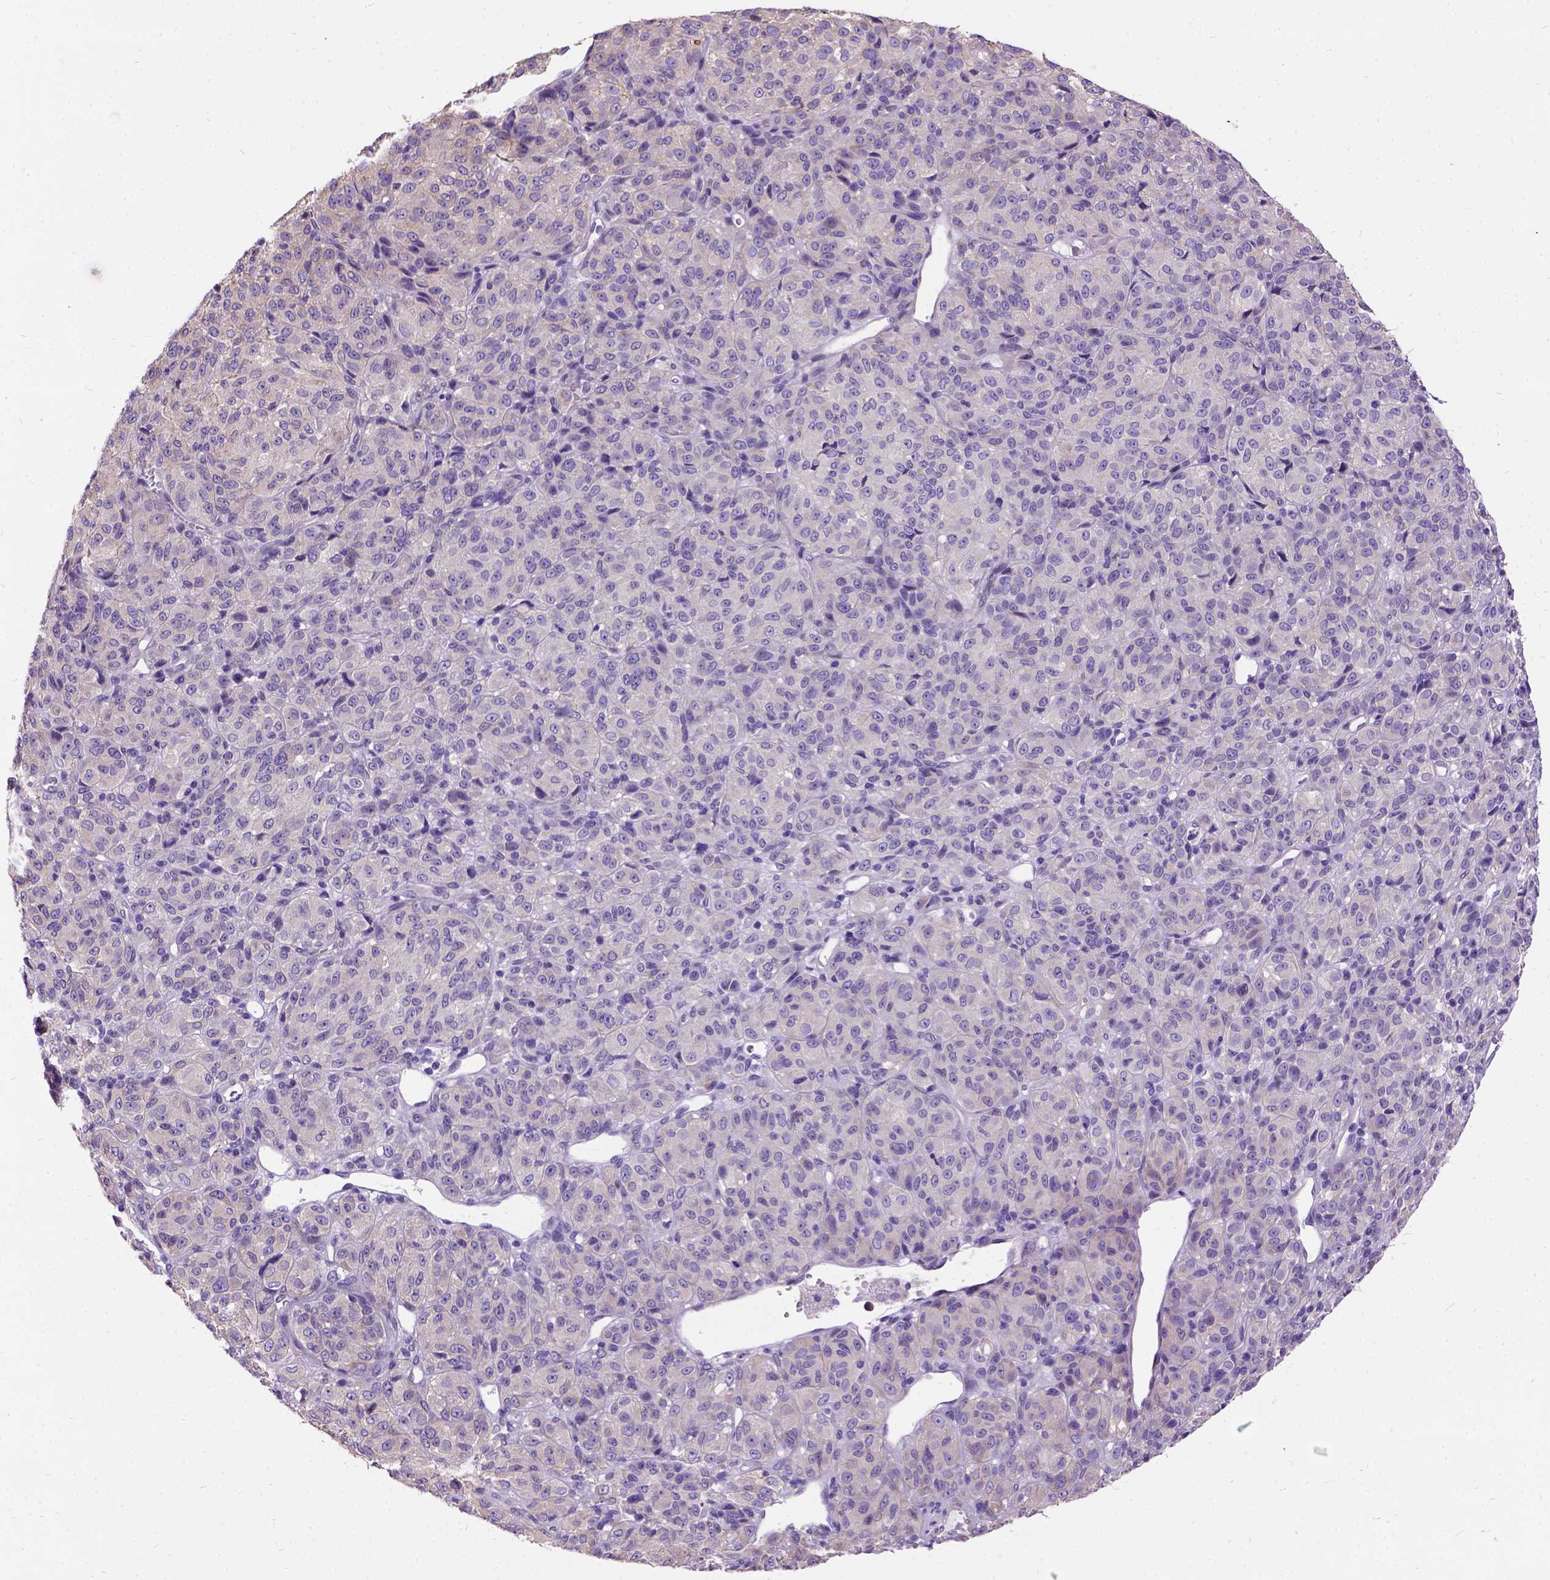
{"staining": {"intensity": "weak", "quantity": "<25%", "location": "cytoplasmic/membranous"}, "tissue": "melanoma", "cell_type": "Tumor cells", "image_type": "cancer", "snomed": [{"axis": "morphology", "description": "Malignant melanoma, Metastatic site"}, {"axis": "topography", "description": "Brain"}], "caption": "An immunohistochemistry photomicrograph of malignant melanoma (metastatic site) is shown. There is no staining in tumor cells of malignant melanoma (metastatic site).", "gene": "CFAP54", "patient": {"sex": "female", "age": 56}}